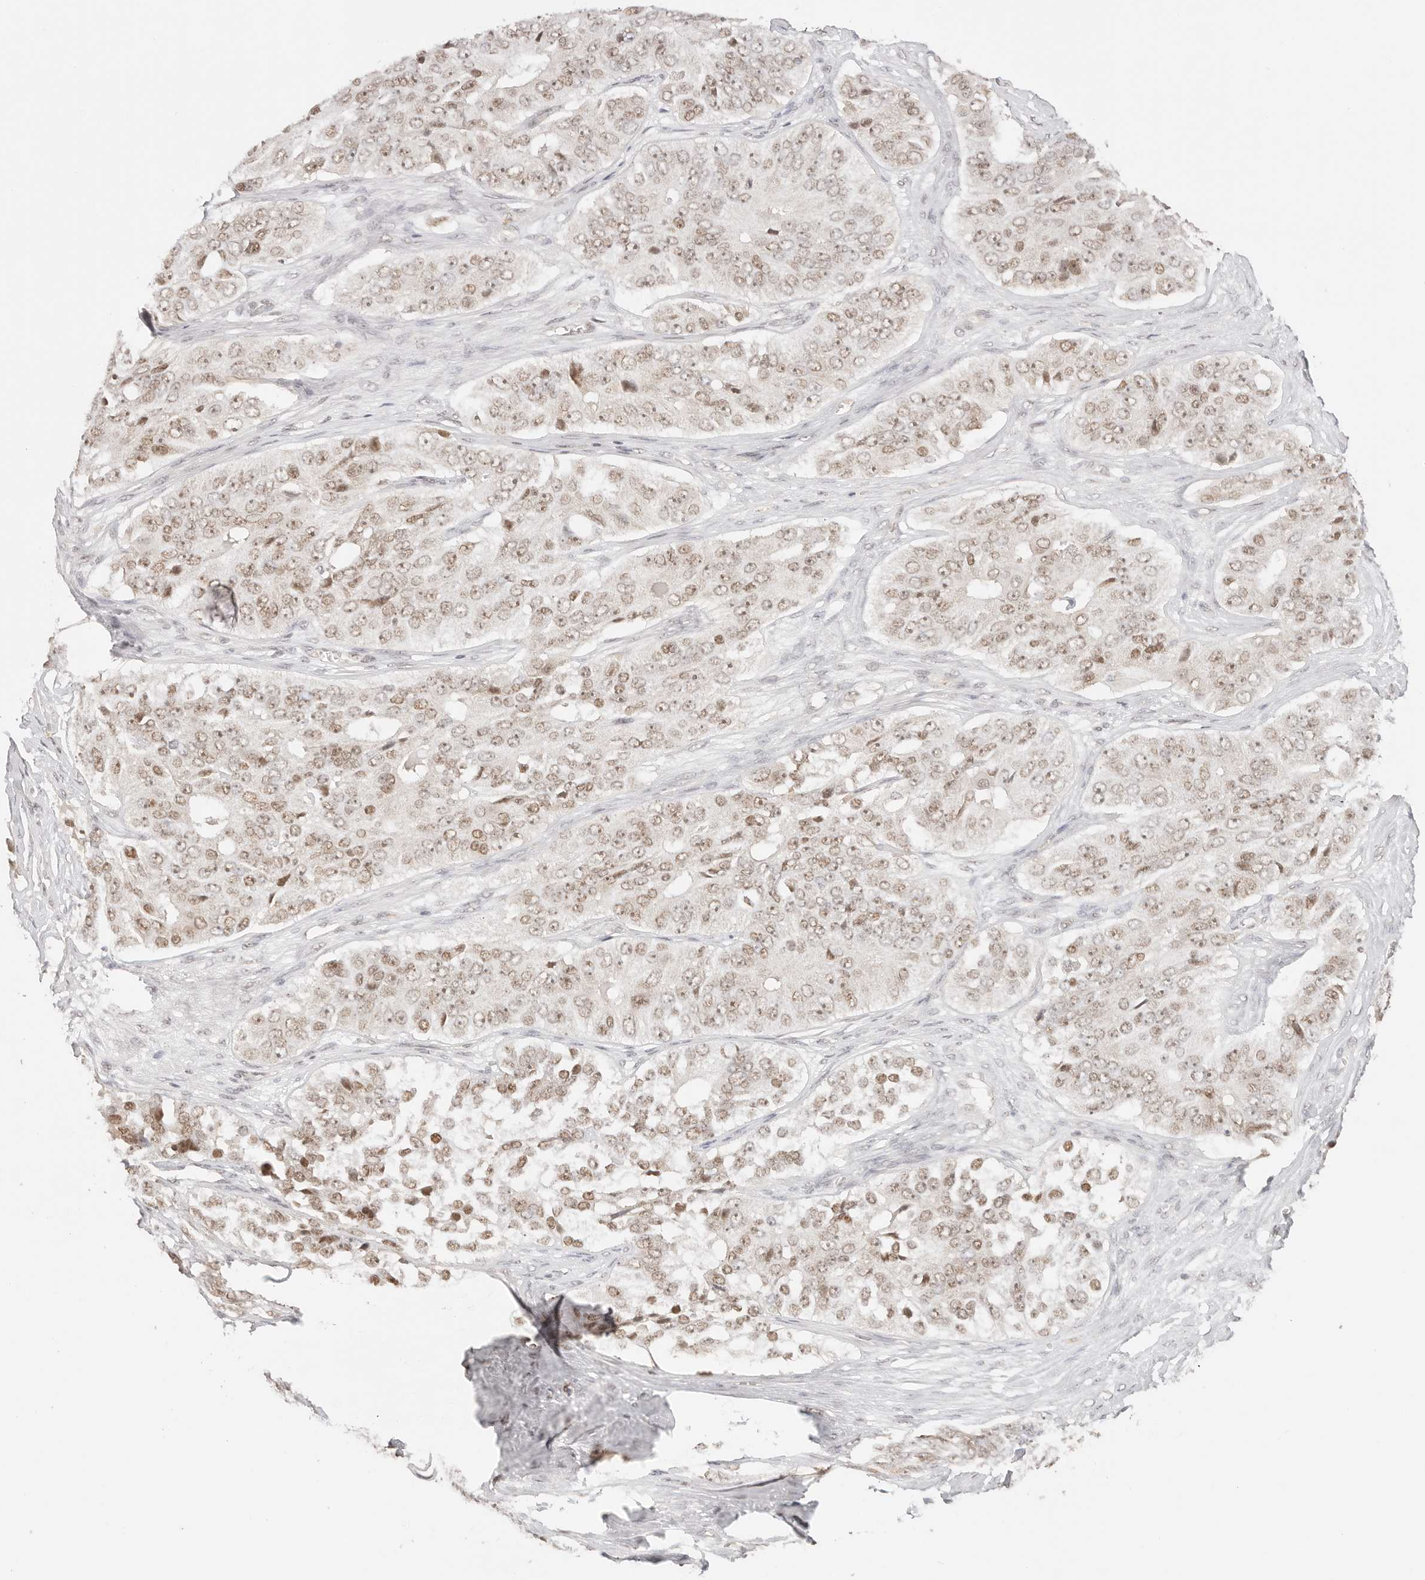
{"staining": {"intensity": "weak", "quantity": ">75%", "location": "nuclear"}, "tissue": "ovarian cancer", "cell_type": "Tumor cells", "image_type": "cancer", "snomed": [{"axis": "morphology", "description": "Carcinoma, endometroid"}, {"axis": "topography", "description": "Ovary"}], "caption": "Ovarian cancer was stained to show a protein in brown. There is low levels of weak nuclear staining in about >75% of tumor cells.", "gene": "RFC3", "patient": {"sex": "female", "age": 51}}